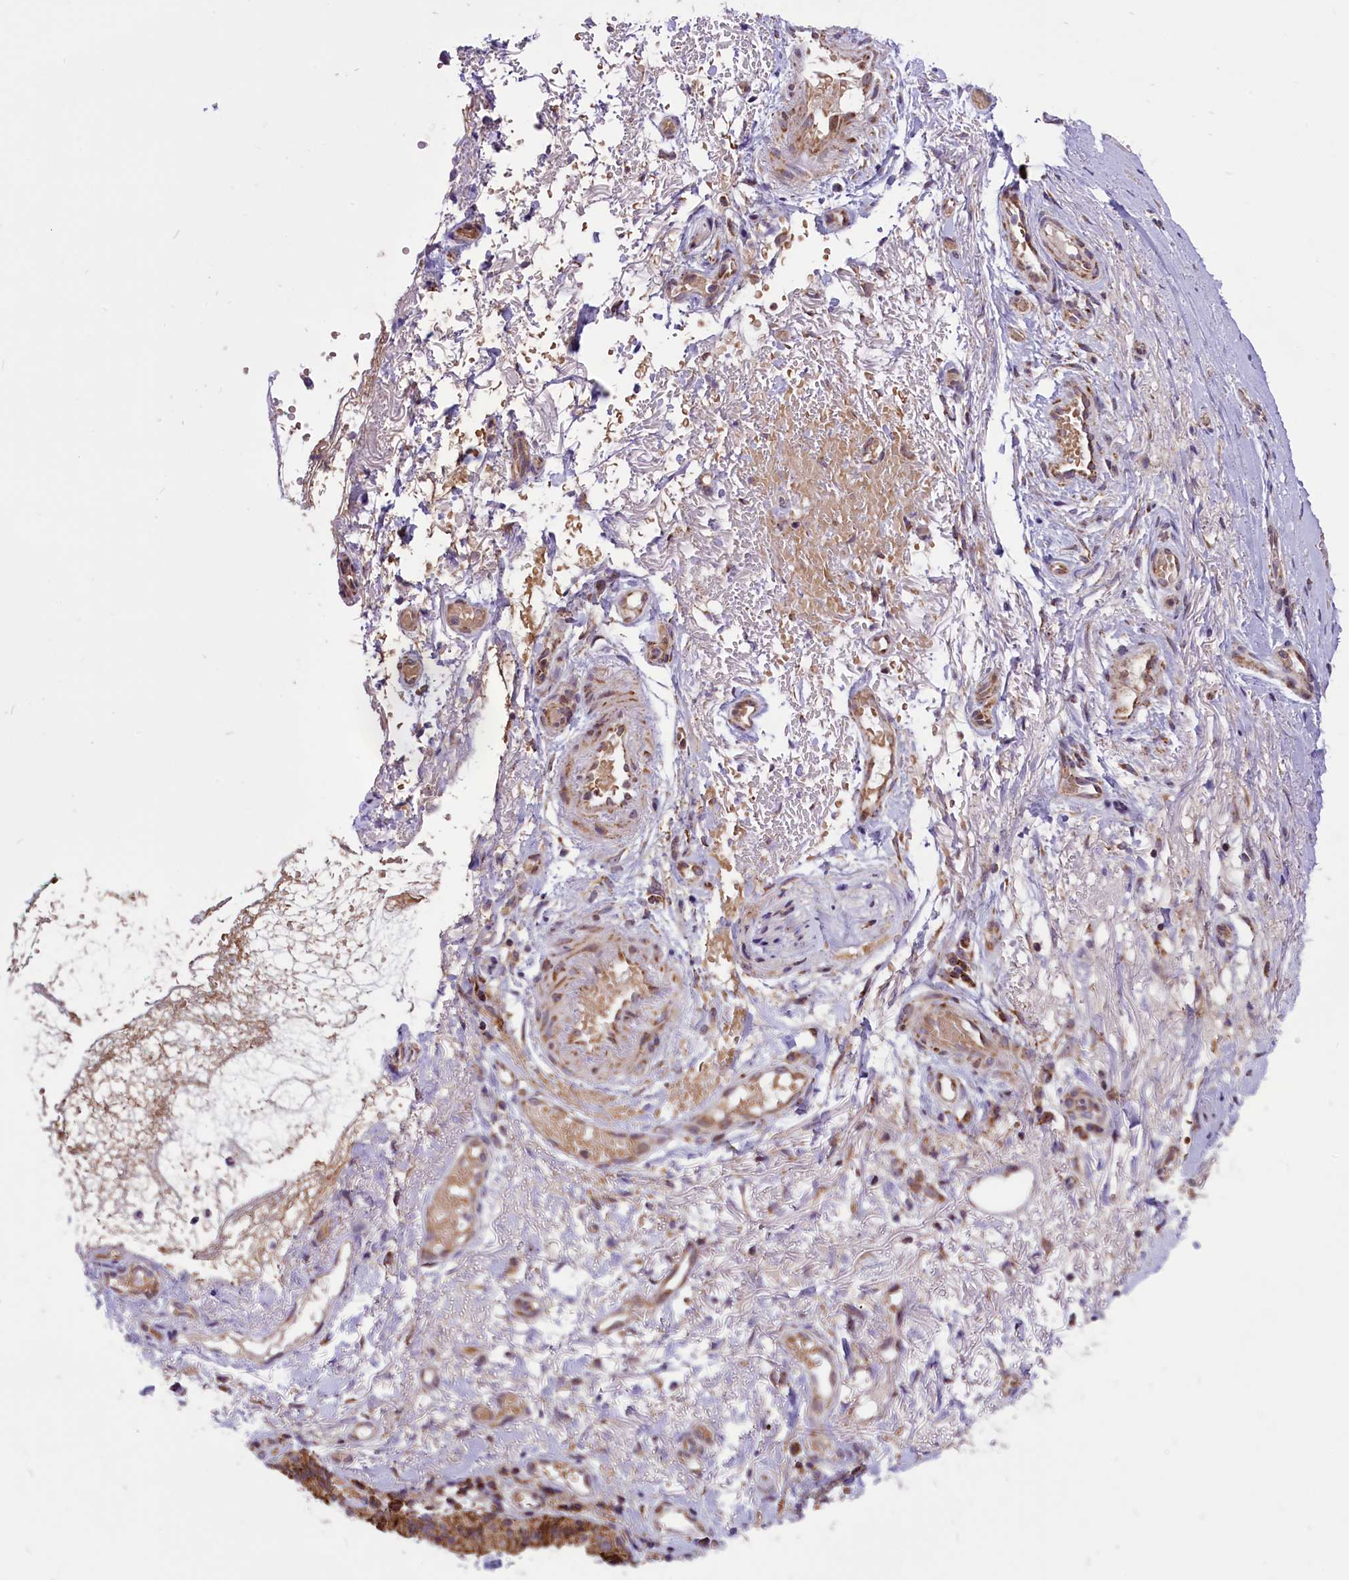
{"staining": {"intensity": "negative", "quantity": "none", "location": "none"}, "tissue": "soft tissue", "cell_type": "Fibroblasts", "image_type": "normal", "snomed": [{"axis": "morphology", "description": "Normal tissue, NOS"}, {"axis": "morphology", "description": "Basal cell carcinoma"}, {"axis": "topography", "description": "Cartilage tissue"}, {"axis": "topography", "description": "Nasopharynx"}, {"axis": "topography", "description": "Oral tissue"}], "caption": "DAB (3,3'-diaminobenzidine) immunohistochemical staining of benign human soft tissue demonstrates no significant staining in fibroblasts.", "gene": "NDUFS5", "patient": {"sex": "female", "age": 77}}